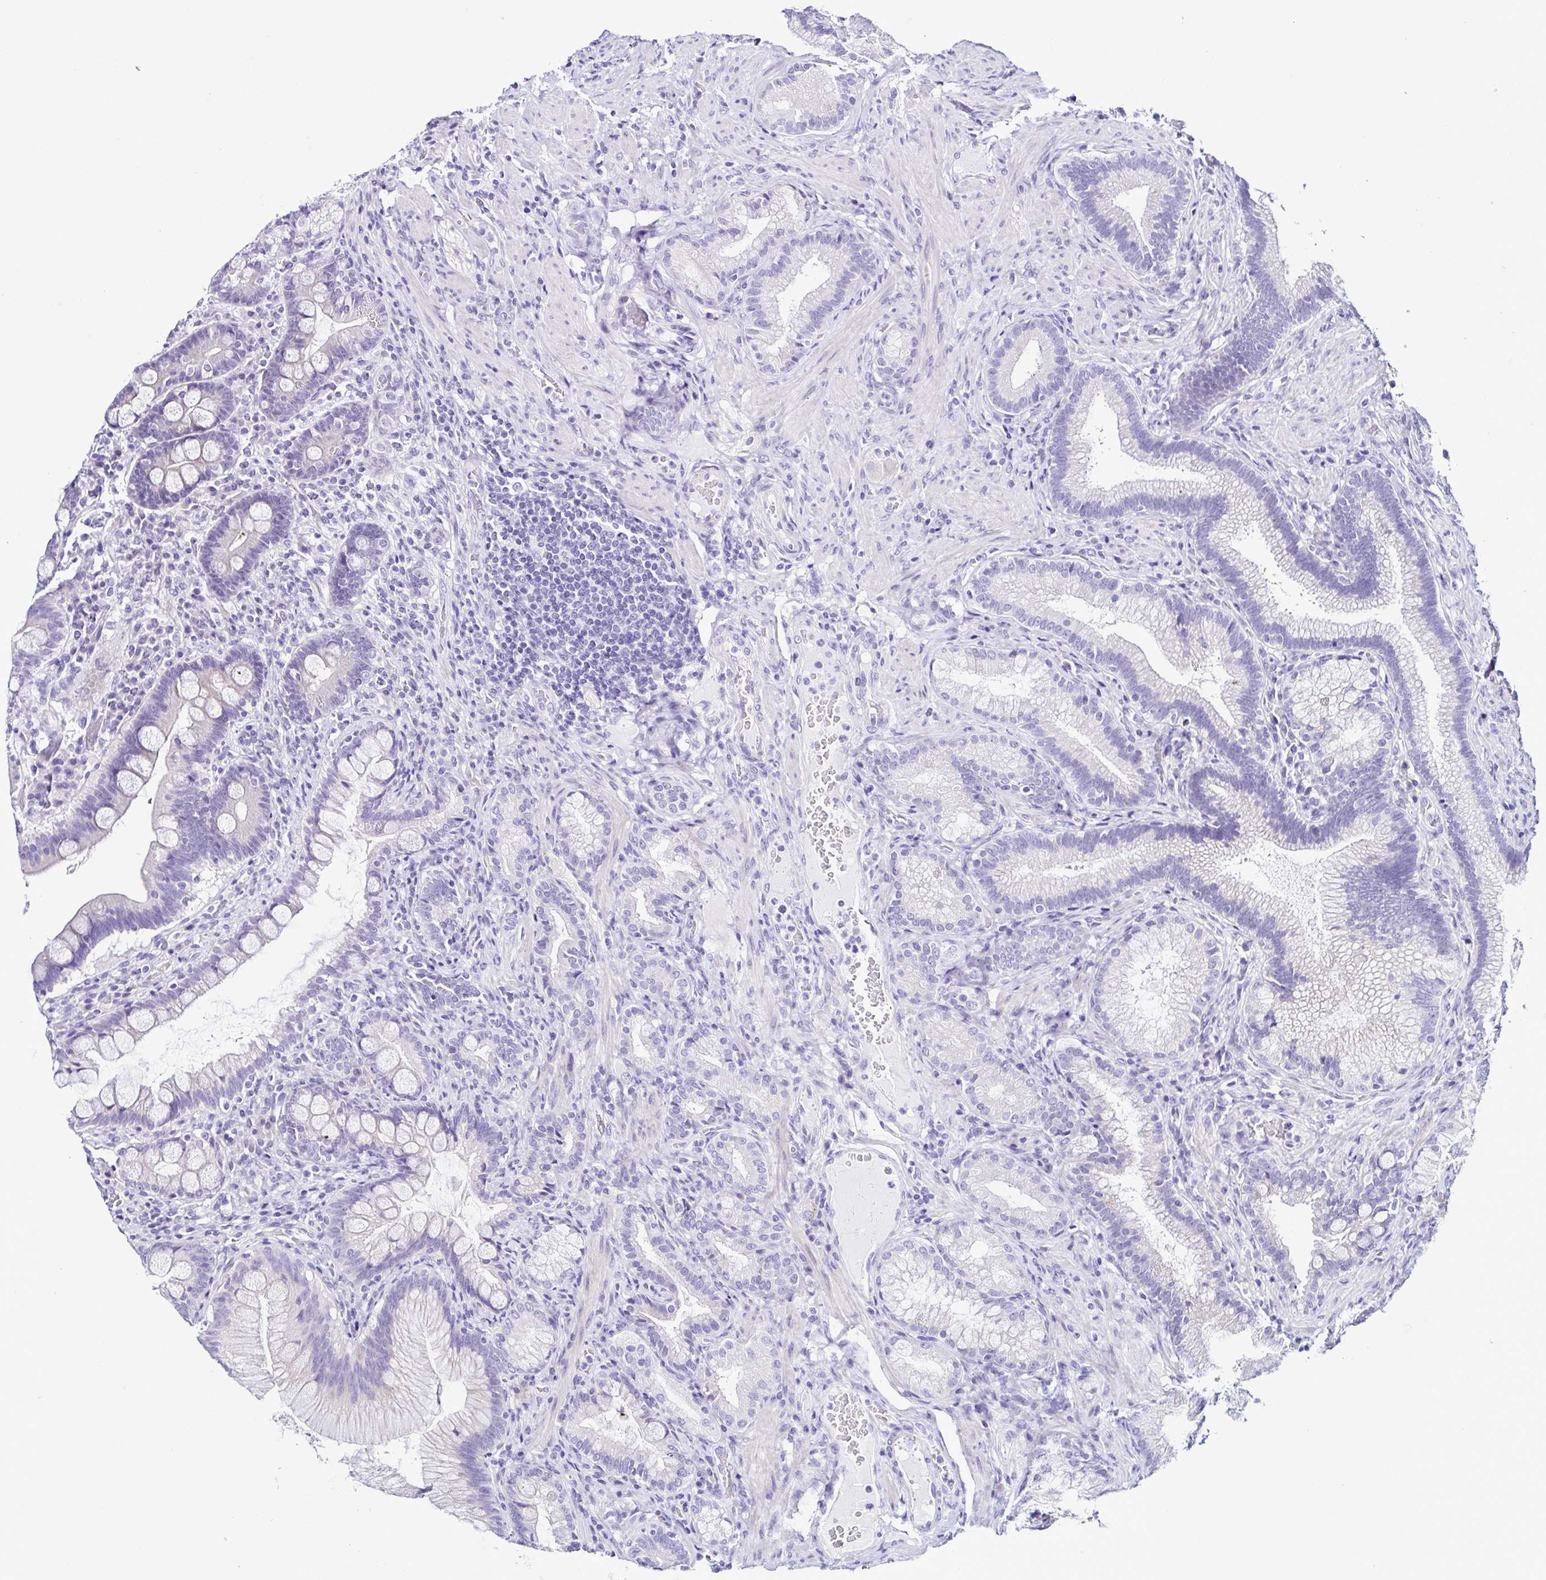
{"staining": {"intensity": "negative", "quantity": "none", "location": "none"}, "tissue": "duodenum", "cell_type": "Glandular cells", "image_type": "normal", "snomed": [{"axis": "morphology", "description": "Normal tissue, NOS"}, {"axis": "topography", "description": "Pancreas"}, {"axis": "topography", "description": "Duodenum"}], "caption": "IHC of unremarkable duodenum demonstrates no expression in glandular cells. (DAB immunohistochemistry (IHC) visualized using brightfield microscopy, high magnification).", "gene": "SRL", "patient": {"sex": "male", "age": 59}}